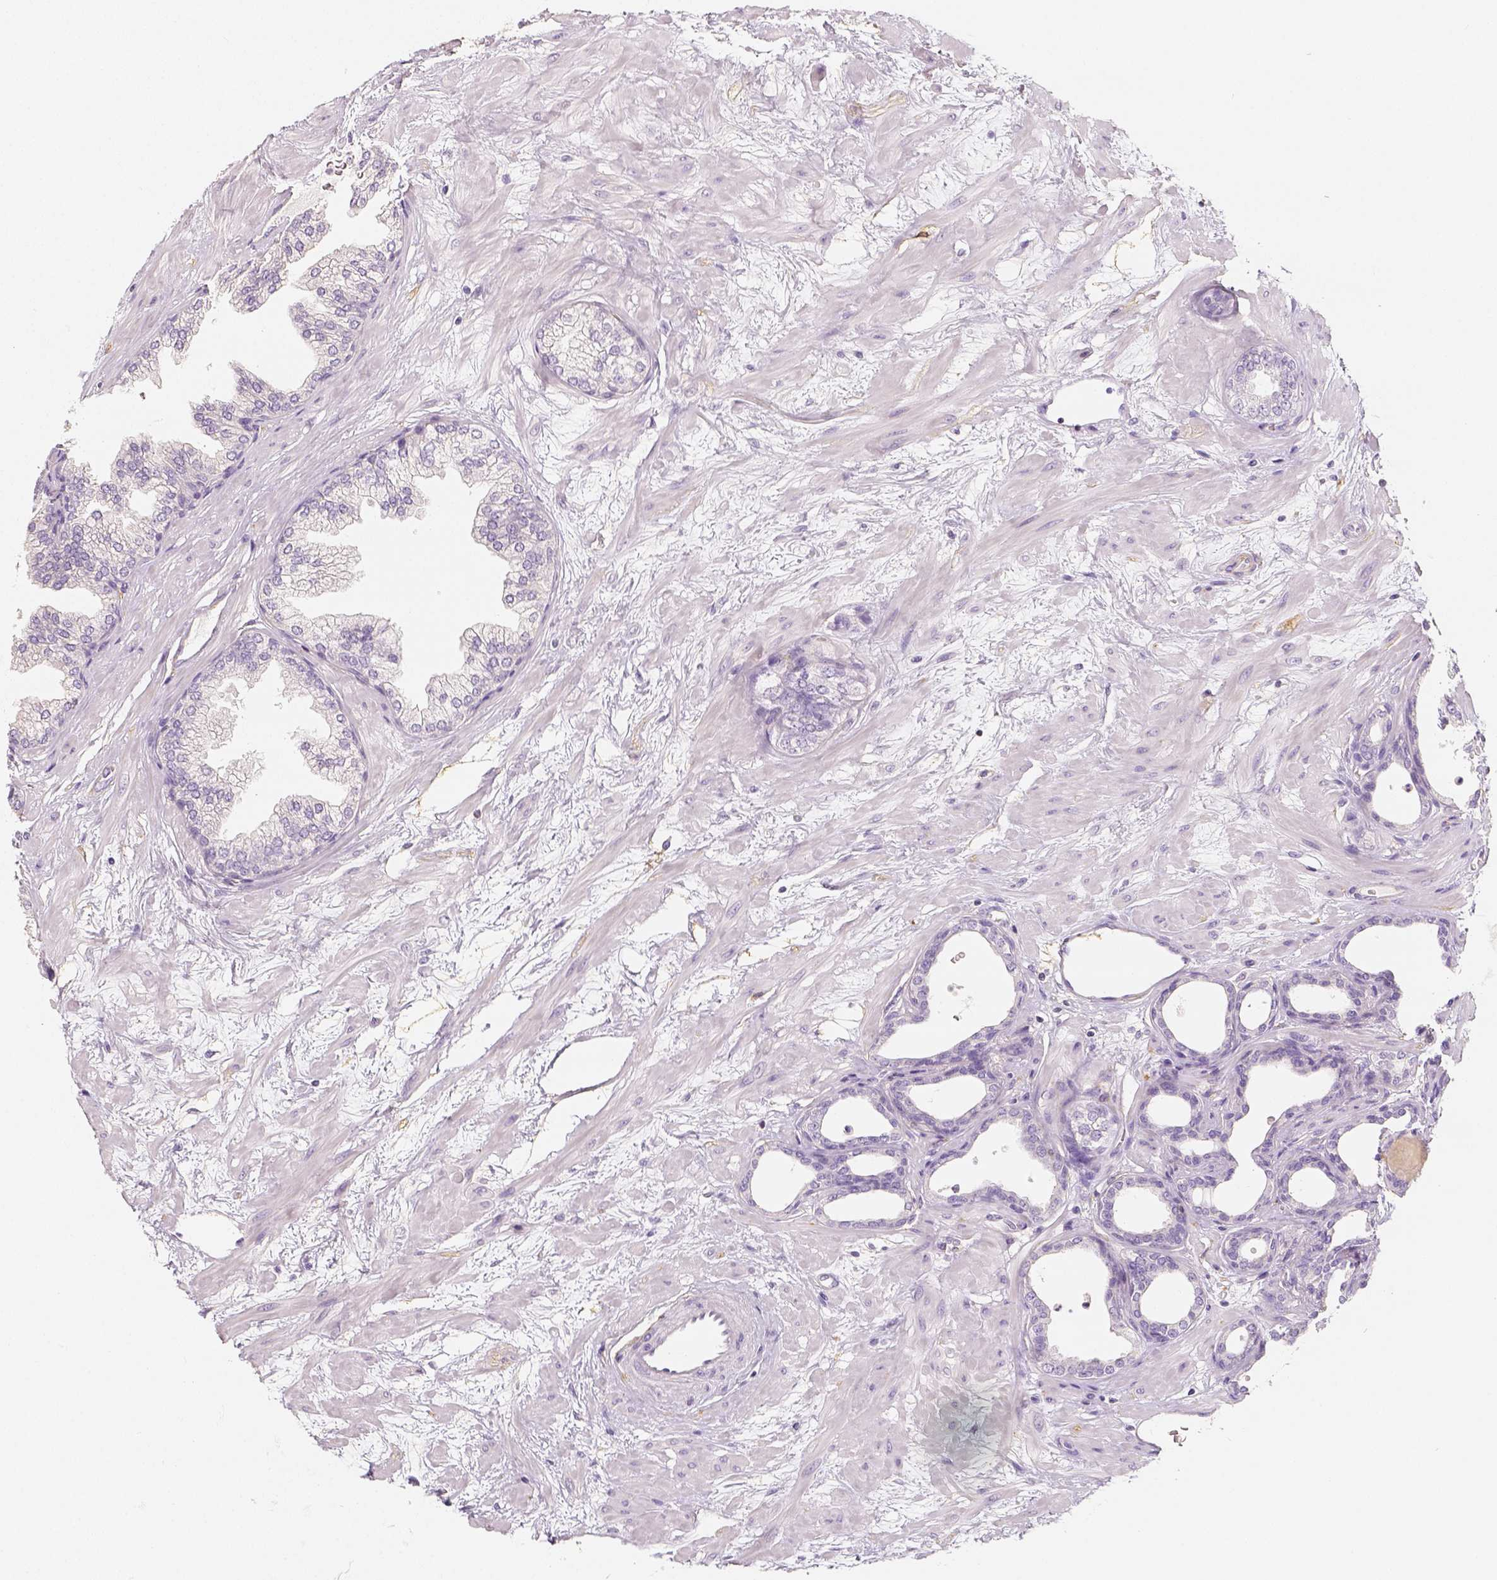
{"staining": {"intensity": "negative", "quantity": "none", "location": "none"}, "tissue": "prostate", "cell_type": "Glandular cells", "image_type": "normal", "snomed": [{"axis": "morphology", "description": "Normal tissue, NOS"}, {"axis": "topography", "description": "Prostate"}], "caption": "This image is of normal prostate stained with immunohistochemistry (IHC) to label a protein in brown with the nuclei are counter-stained blue. There is no staining in glandular cells.", "gene": "THY1", "patient": {"sex": "male", "age": 37}}